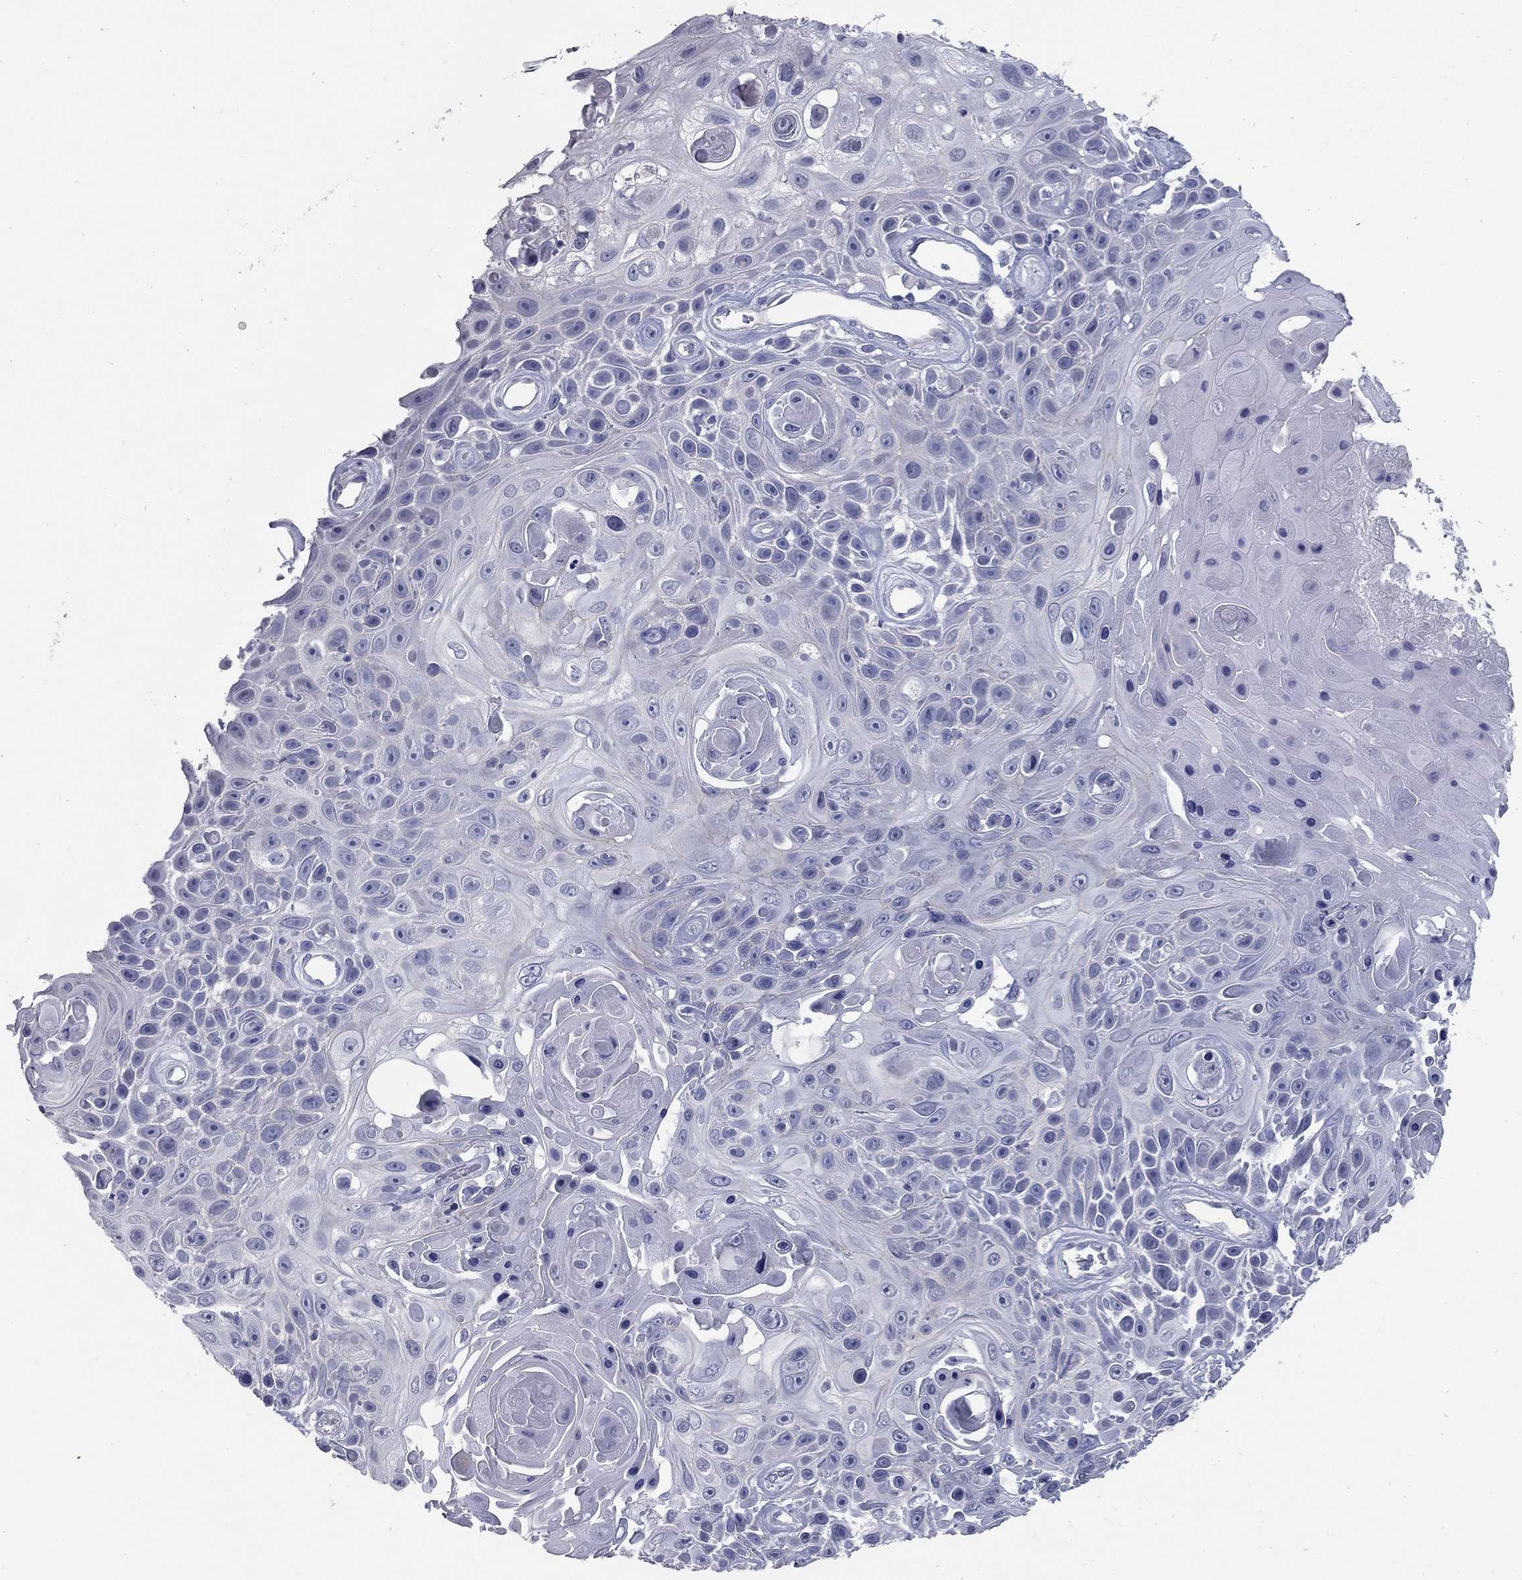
{"staining": {"intensity": "negative", "quantity": "none", "location": "none"}, "tissue": "skin cancer", "cell_type": "Tumor cells", "image_type": "cancer", "snomed": [{"axis": "morphology", "description": "Squamous cell carcinoma, NOS"}, {"axis": "topography", "description": "Skin"}], "caption": "Human skin squamous cell carcinoma stained for a protein using immunohistochemistry (IHC) shows no positivity in tumor cells.", "gene": "TAC1", "patient": {"sex": "male", "age": 82}}